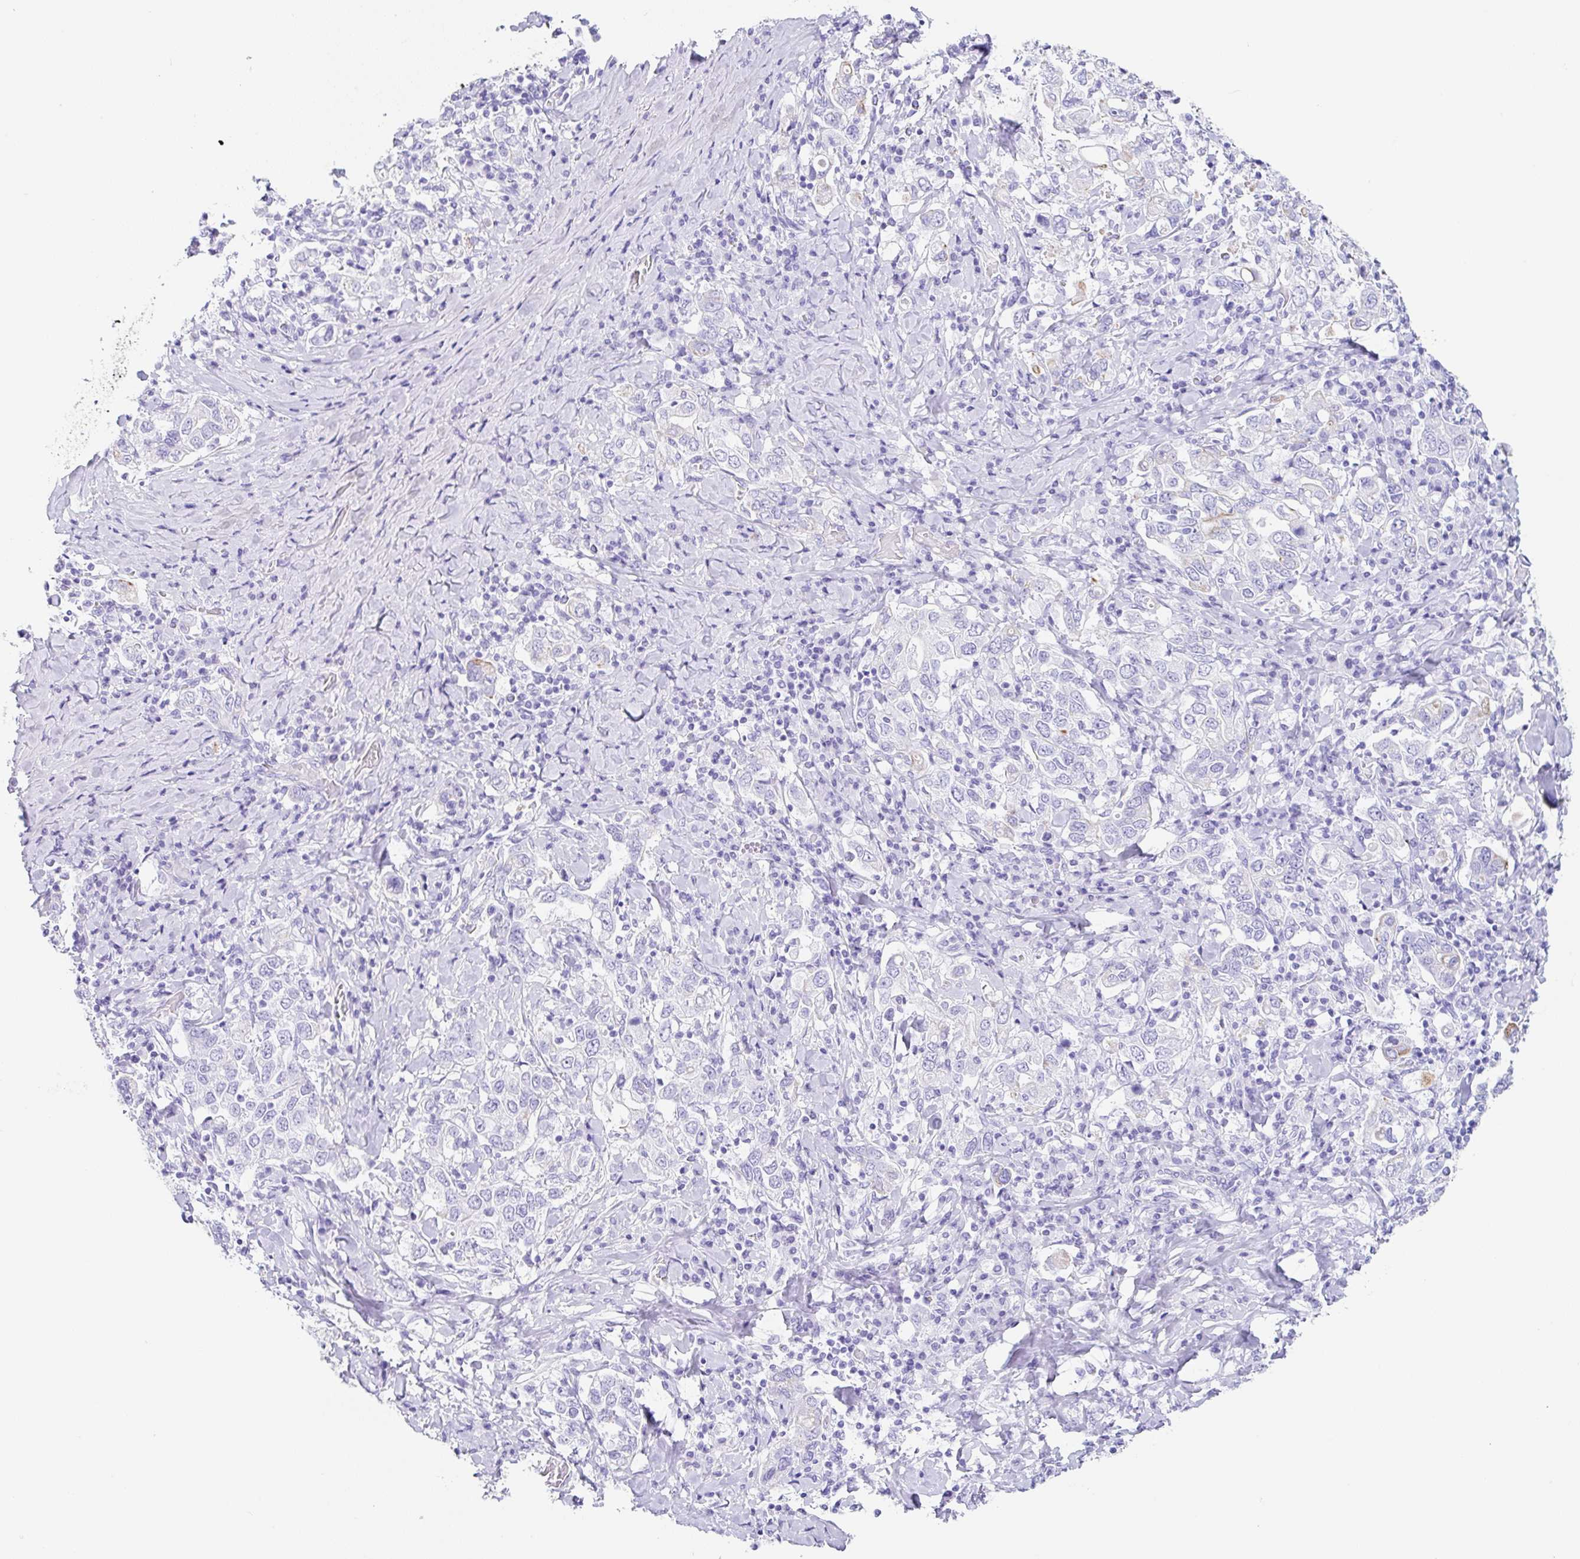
{"staining": {"intensity": "negative", "quantity": "none", "location": "none"}, "tissue": "stomach cancer", "cell_type": "Tumor cells", "image_type": "cancer", "snomed": [{"axis": "morphology", "description": "Adenocarcinoma, NOS"}, {"axis": "topography", "description": "Stomach, upper"}], "caption": "DAB (3,3'-diaminobenzidine) immunohistochemical staining of human adenocarcinoma (stomach) shows no significant expression in tumor cells.", "gene": "CLDND2", "patient": {"sex": "male", "age": 62}}